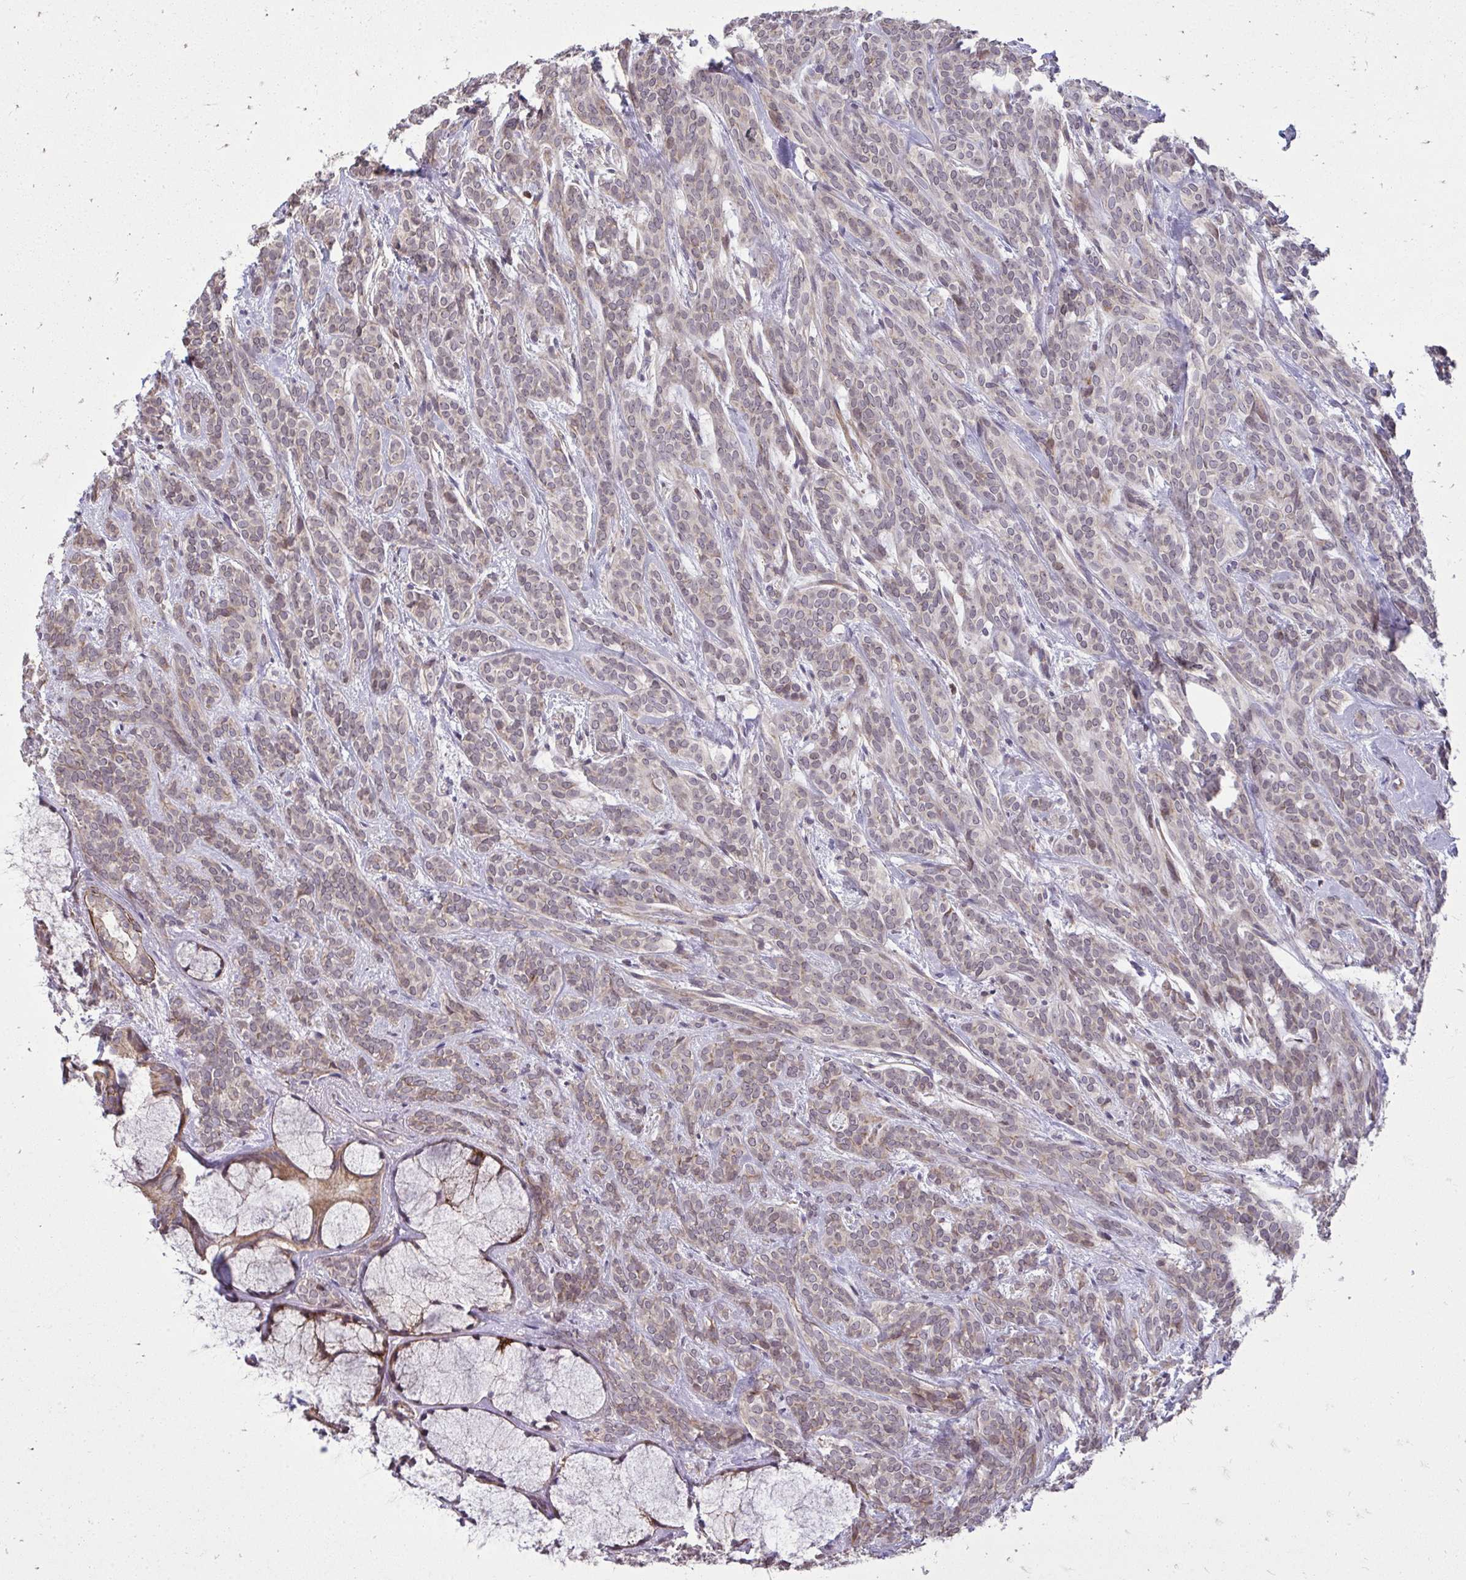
{"staining": {"intensity": "weak", "quantity": "25%-75%", "location": "cytoplasmic/membranous"}, "tissue": "head and neck cancer", "cell_type": "Tumor cells", "image_type": "cancer", "snomed": [{"axis": "morphology", "description": "Adenocarcinoma, NOS"}, {"axis": "topography", "description": "Head-Neck"}], "caption": "Immunohistochemical staining of head and neck cancer reveals low levels of weak cytoplasmic/membranous positivity in about 25%-75% of tumor cells.", "gene": "SLC7A5", "patient": {"sex": "female", "age": 57}}